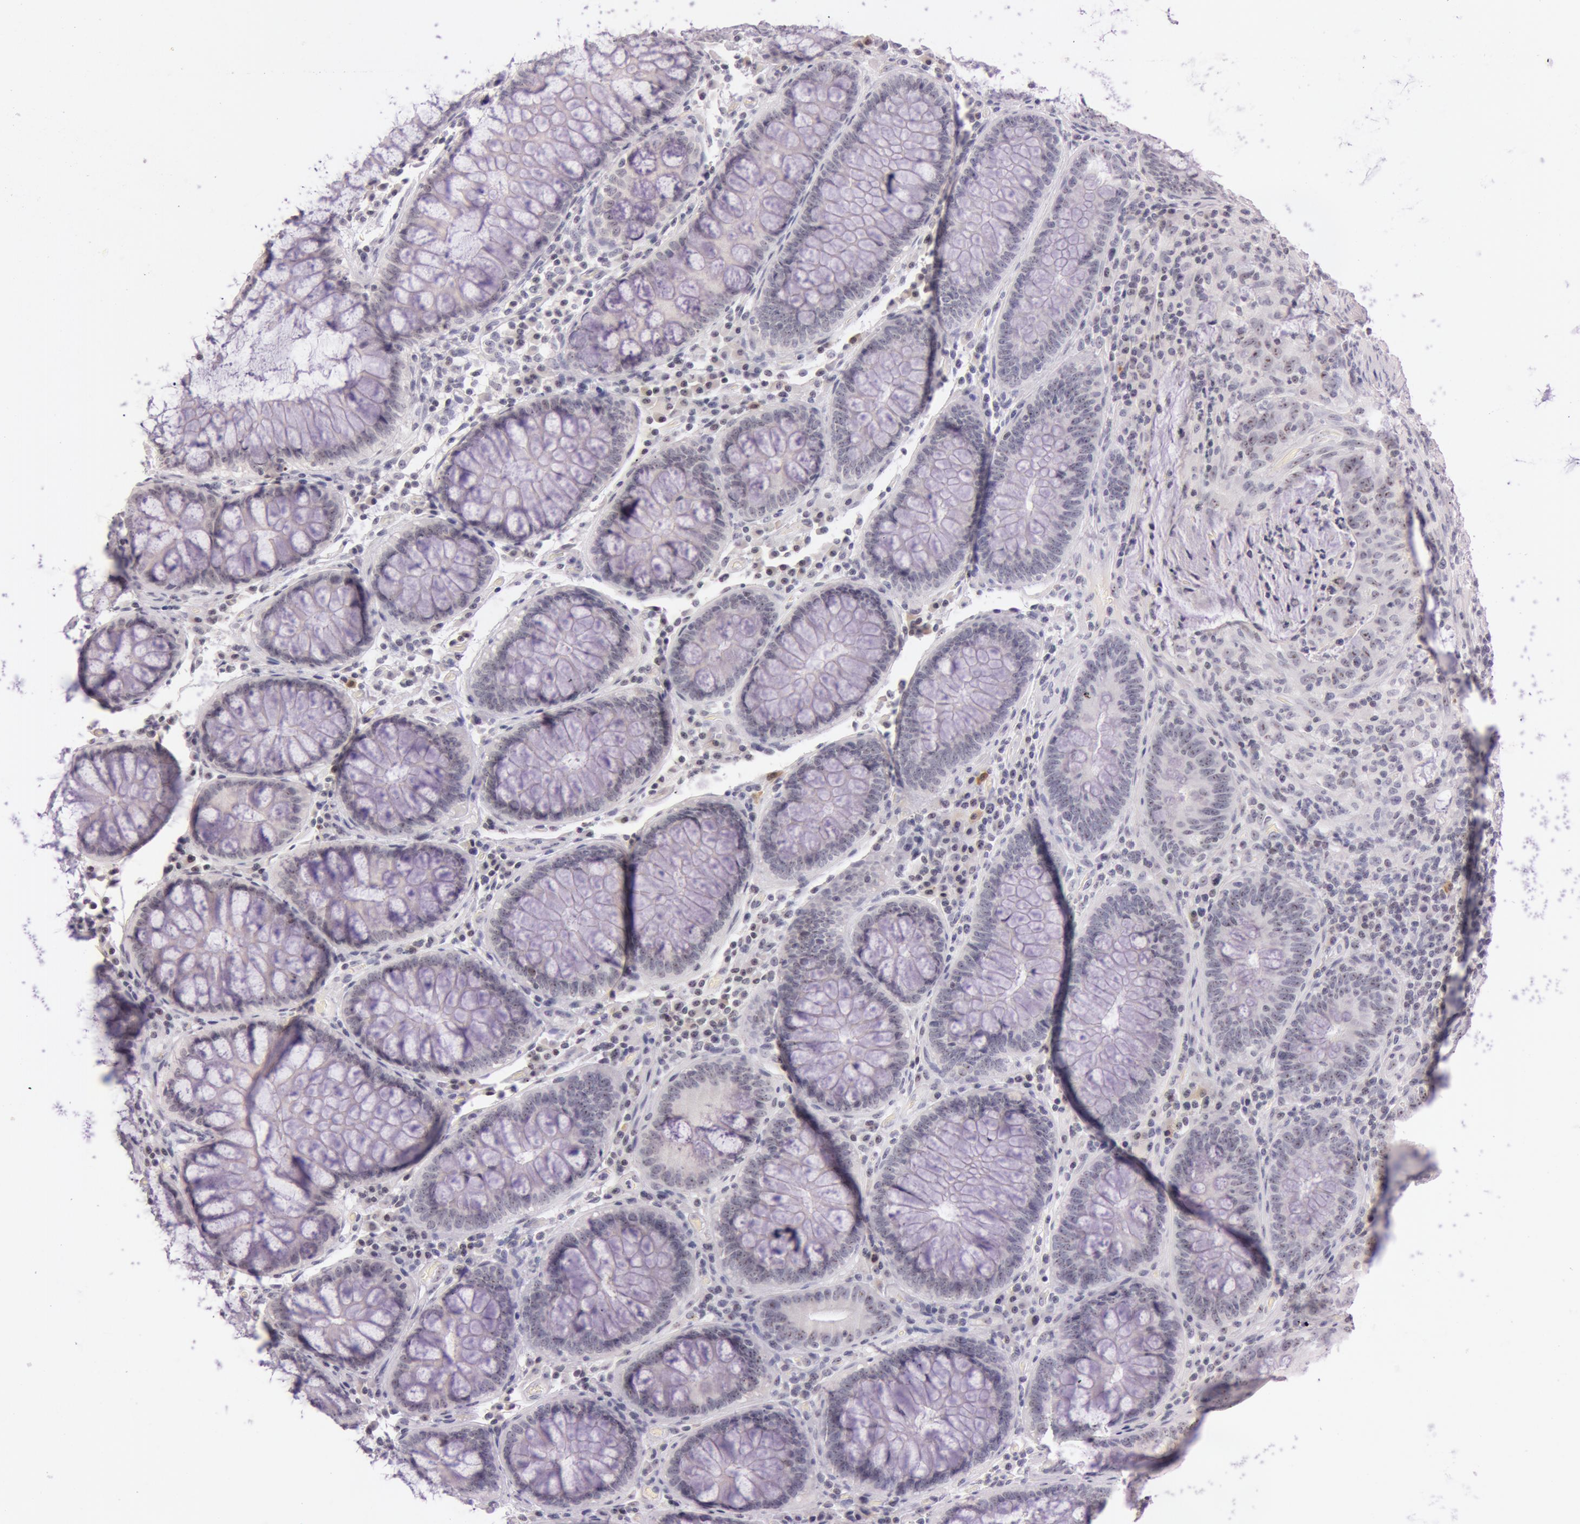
{"staining": {"intensity": "moderate", "quantity": ">75%", "location": "nuclear"}, "tissue": "colorectal cancer", "cell_type": "Tumor cells", "image_type": "cancer", "snomed": [{"axis": "morphology", "description": "Adenocarcinoma, NOS"}, {"axis": "topography", "description": "Colon"}], "caption": "Moderate nuclear expression for a protein is appreciated in about >75% of tumor cells of colorectal adenocarcinoma using IHC.", "gene": "FBL", "patient": {"sex": "male", "age": 54}}